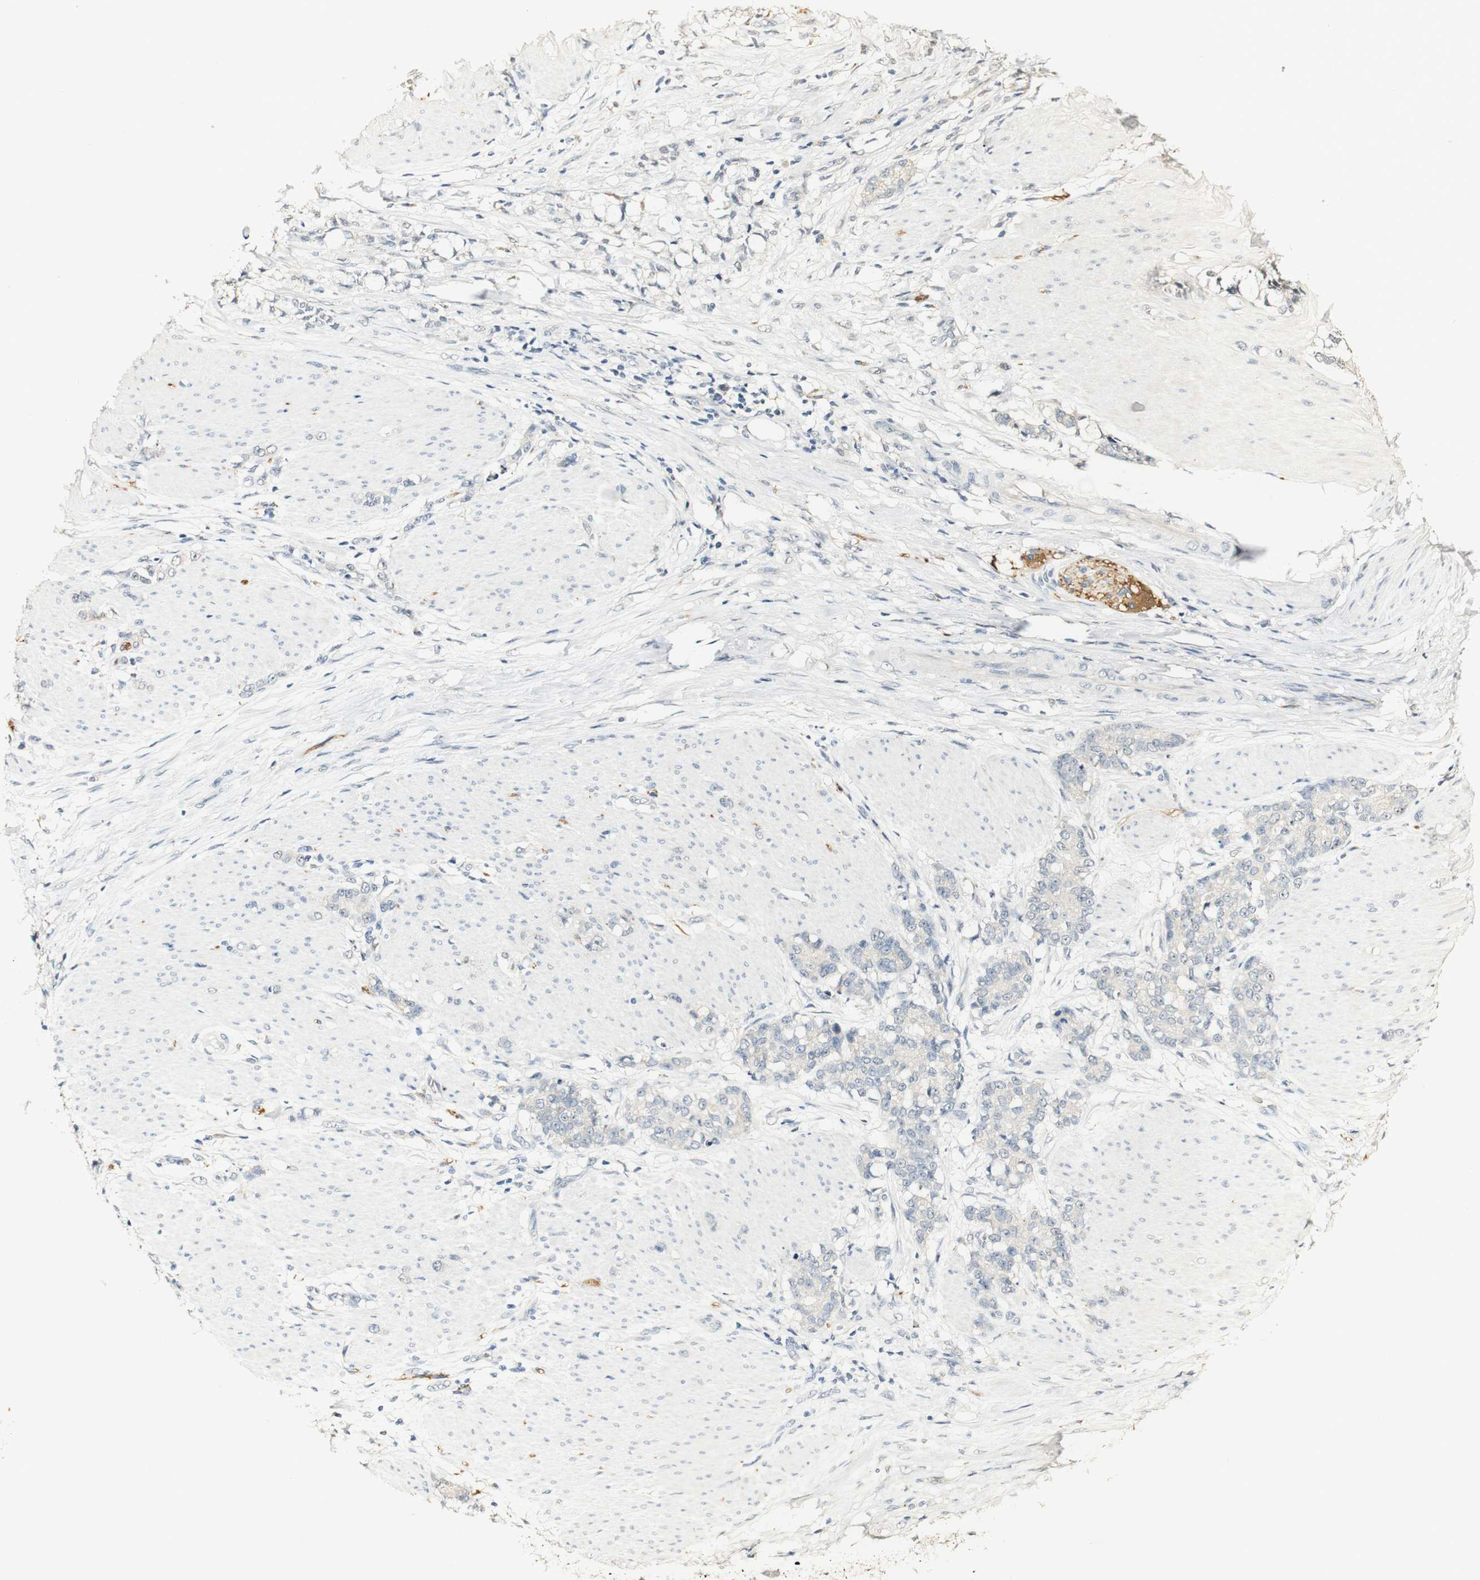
{"staining": {"intensity": "negative", "quantity": "none", "location": "none"}, "tissue": "stomach cancer", "cell_type": "Tumor cells", "image_type": "cancer", "snomed": [{"axis": "morphology", "description": "Adenocarcinoma, NOS"}, {"axis": "topography", "description": "Stomach, lower"}], "caption": "Image shows no protein positivity in tumor cells of stomach adenocarcinoma tissue. (IHC, brightfield microscopy, high magnification).", "gene": "SYT7", "patient": {"sex": "male", "age": 88}}